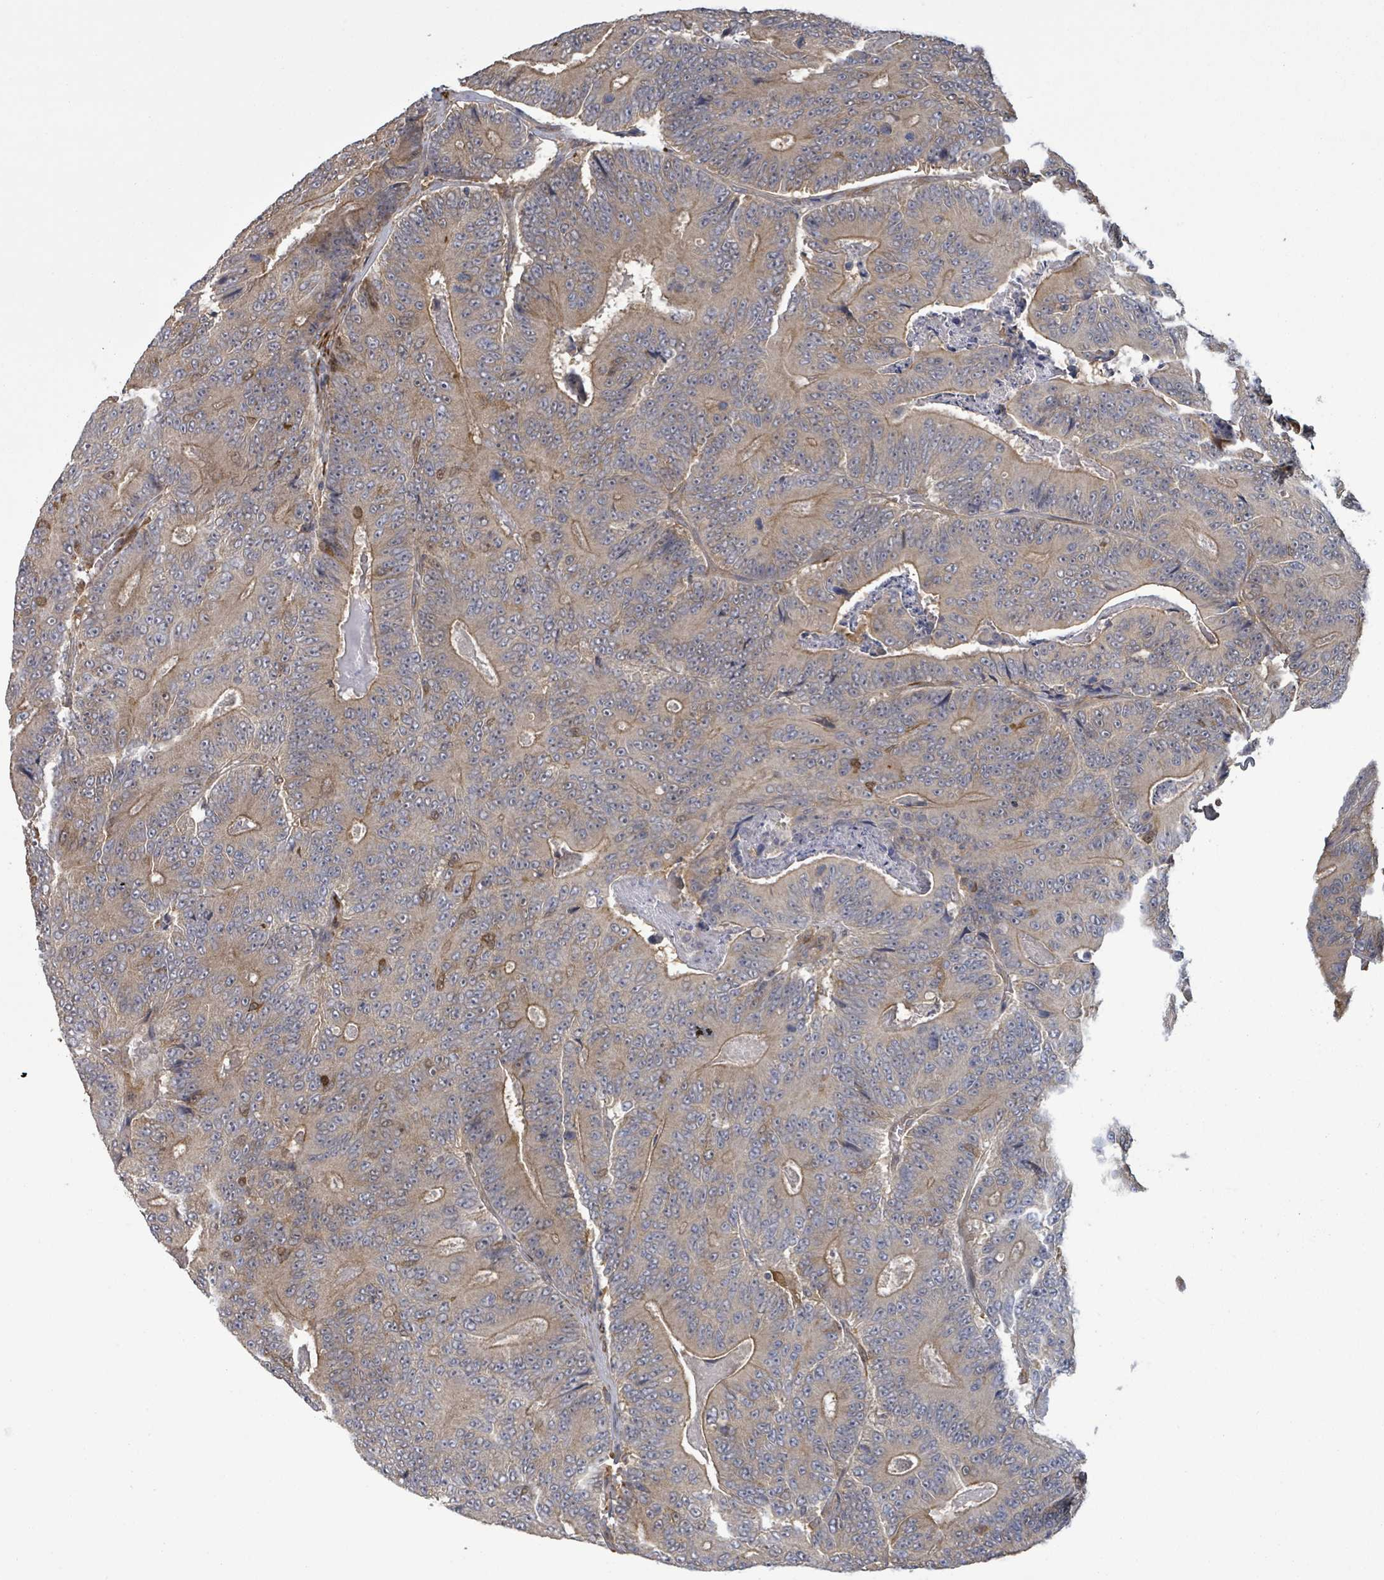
{"staining": {"intensity": "weak", "quantity": "25%-75%", "location": "cytoplasmic/membranous"}, "tissue": "colorectal cancer", "cell_type": "Tumor cells", "image_type": "cancer", "snomed": [{"axis": "morphology", "description": "Adenocarcinoma, NOS"}, {"axis": "topography", "description": "Colon"}], "caption": "Colorectal cancer (adenocarcinoma) was stained to show a protein in brown. There is low levels of weak cytoplasmic/membranous positivity in about 25%-75% of tumor cells.", "gene": "MAP3K6", "patient": {"sex": "male", "age": 83}}